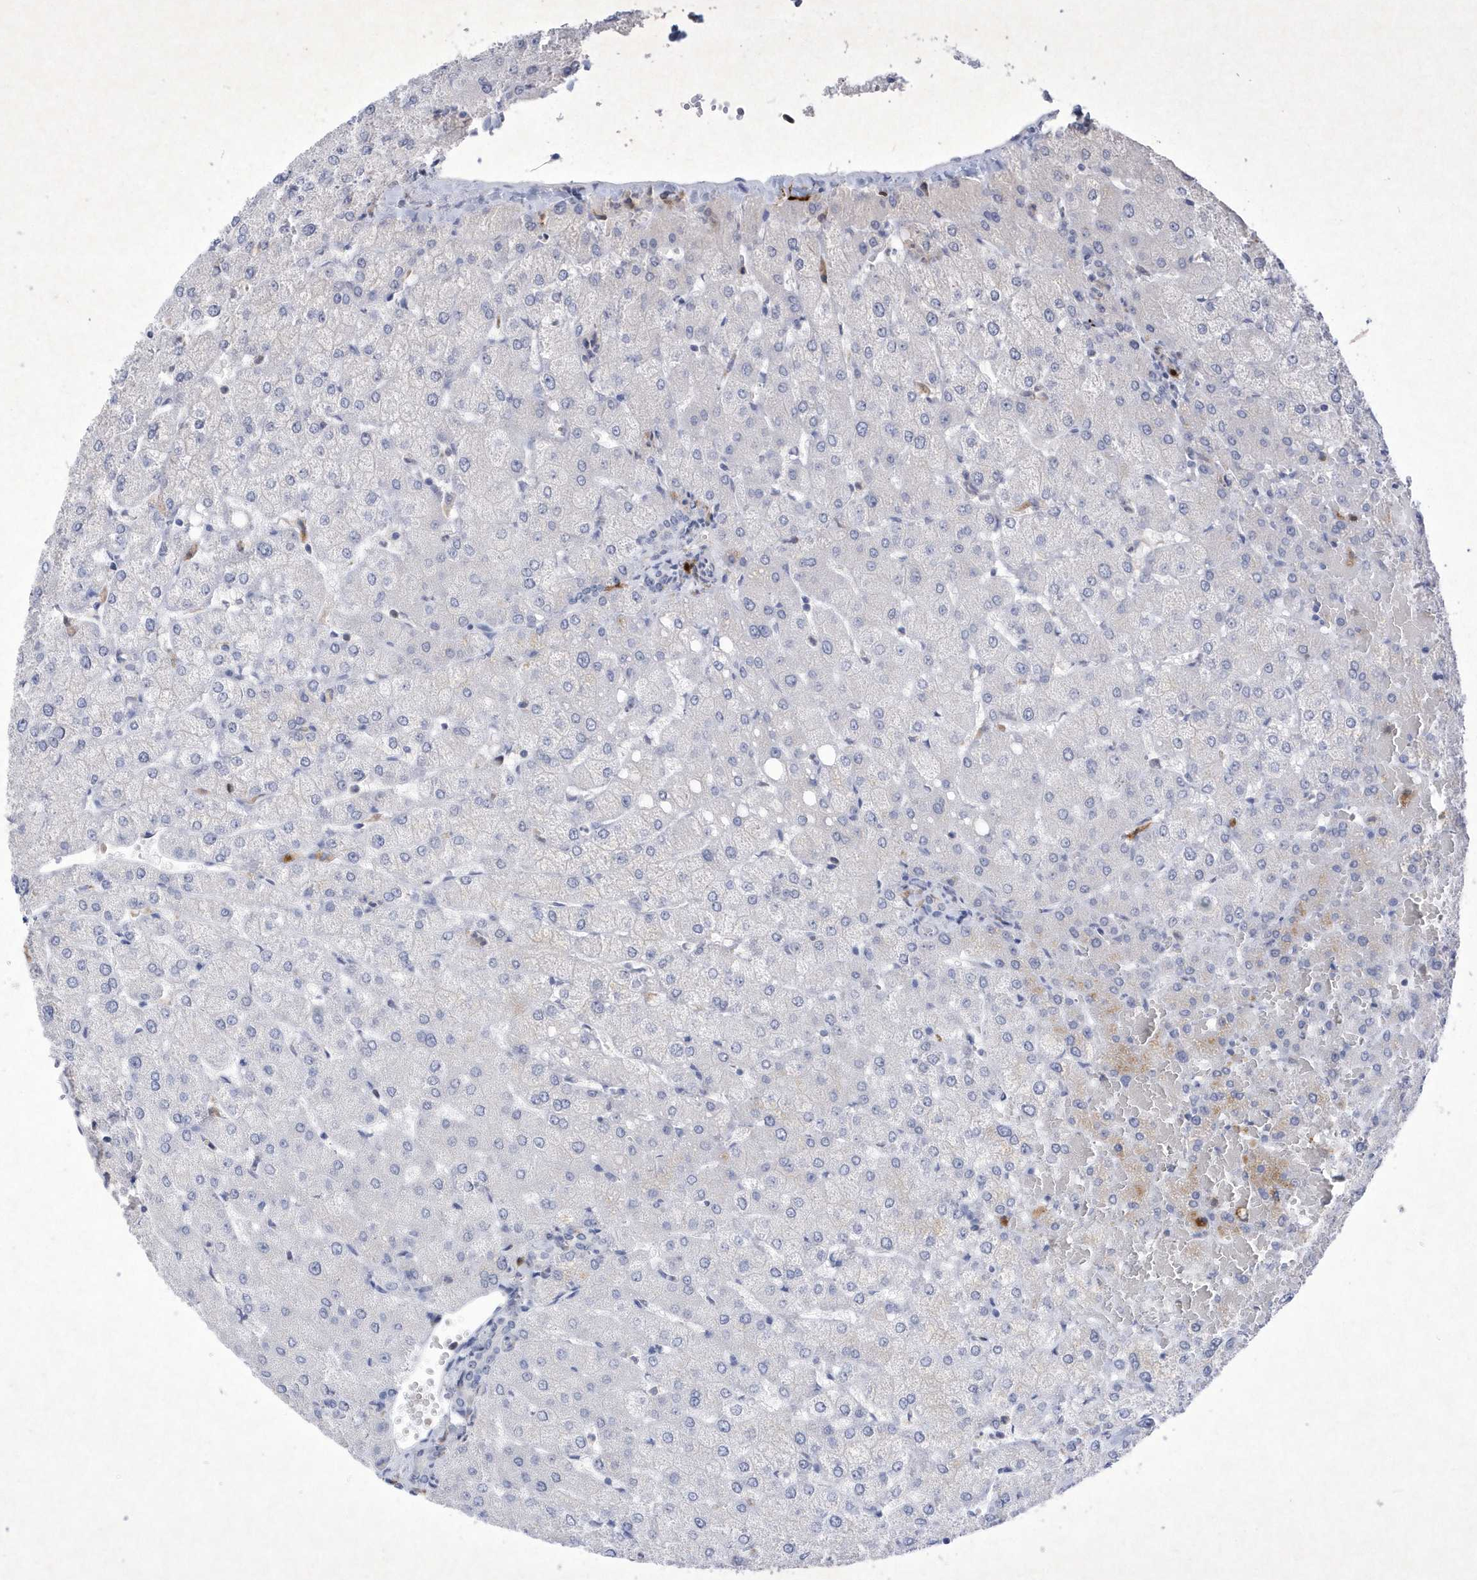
{"staining": {"intensity": "negative", "quantity": "none", "location": "none"}, "tissue": "liver", "cell_type": "Cholangiocytes", "image_type": "normal", "snomed": [{"axis": "morphology", "description": "Normal tissue, NOS"}, {"axis": "topography", "description": "Liver"}], "caption": "Liver was stained to show a protein in brown. There is no significant positivity in cholangiocytes. (Stains: DAB immunohistochemistry (IHC) with hematoxylin counter stain, Microscopy: brightfield microscopy at high magnification).", "gene": "BHLHA15", "patient": {"sex": "female", "age": 54}}